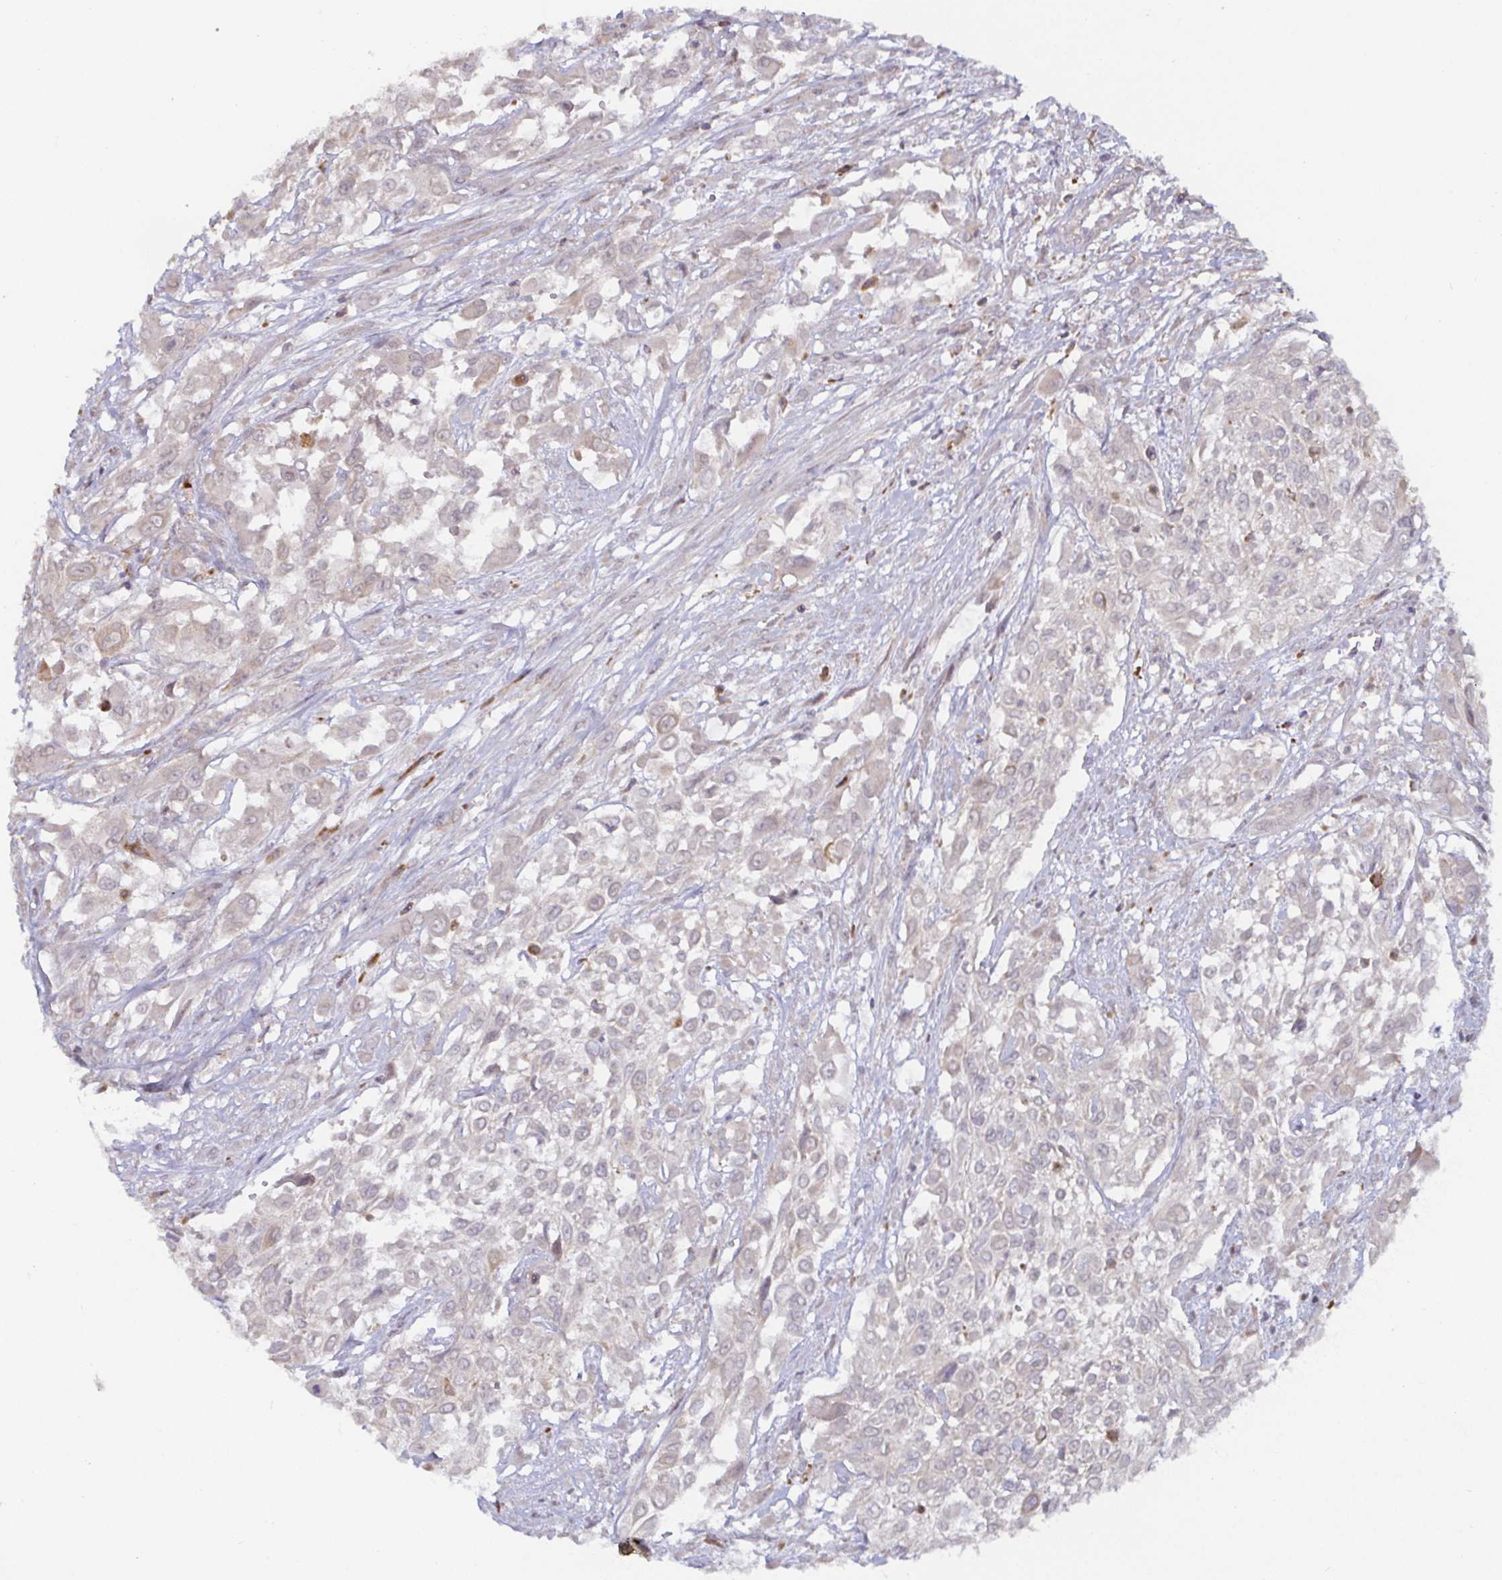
{"staining": {"intensity": "negative", "quantity": "none", "location": "none"}, "tissue": "urothelial cancer", "cell_type": "Tumor cells", "image_type": "cancer", "snomed": [{"axis": "morphology", "description": "Urothelial carcinoma, High grade"}, {"axis": "topography", "description": "Urinary bladder"}], "caption": "Micrograph shows no significant protein staining in tumor cells of urothelial cancer. The staining was performed using DAB (3,3'-diaminobenzidine) to visualize the protein expression in brown, while the nuclei were stained in blue with hematoxylin (Magnification: 20x).", "gene": "CDH18", "patient": {"sex": "male", "age": 57}}